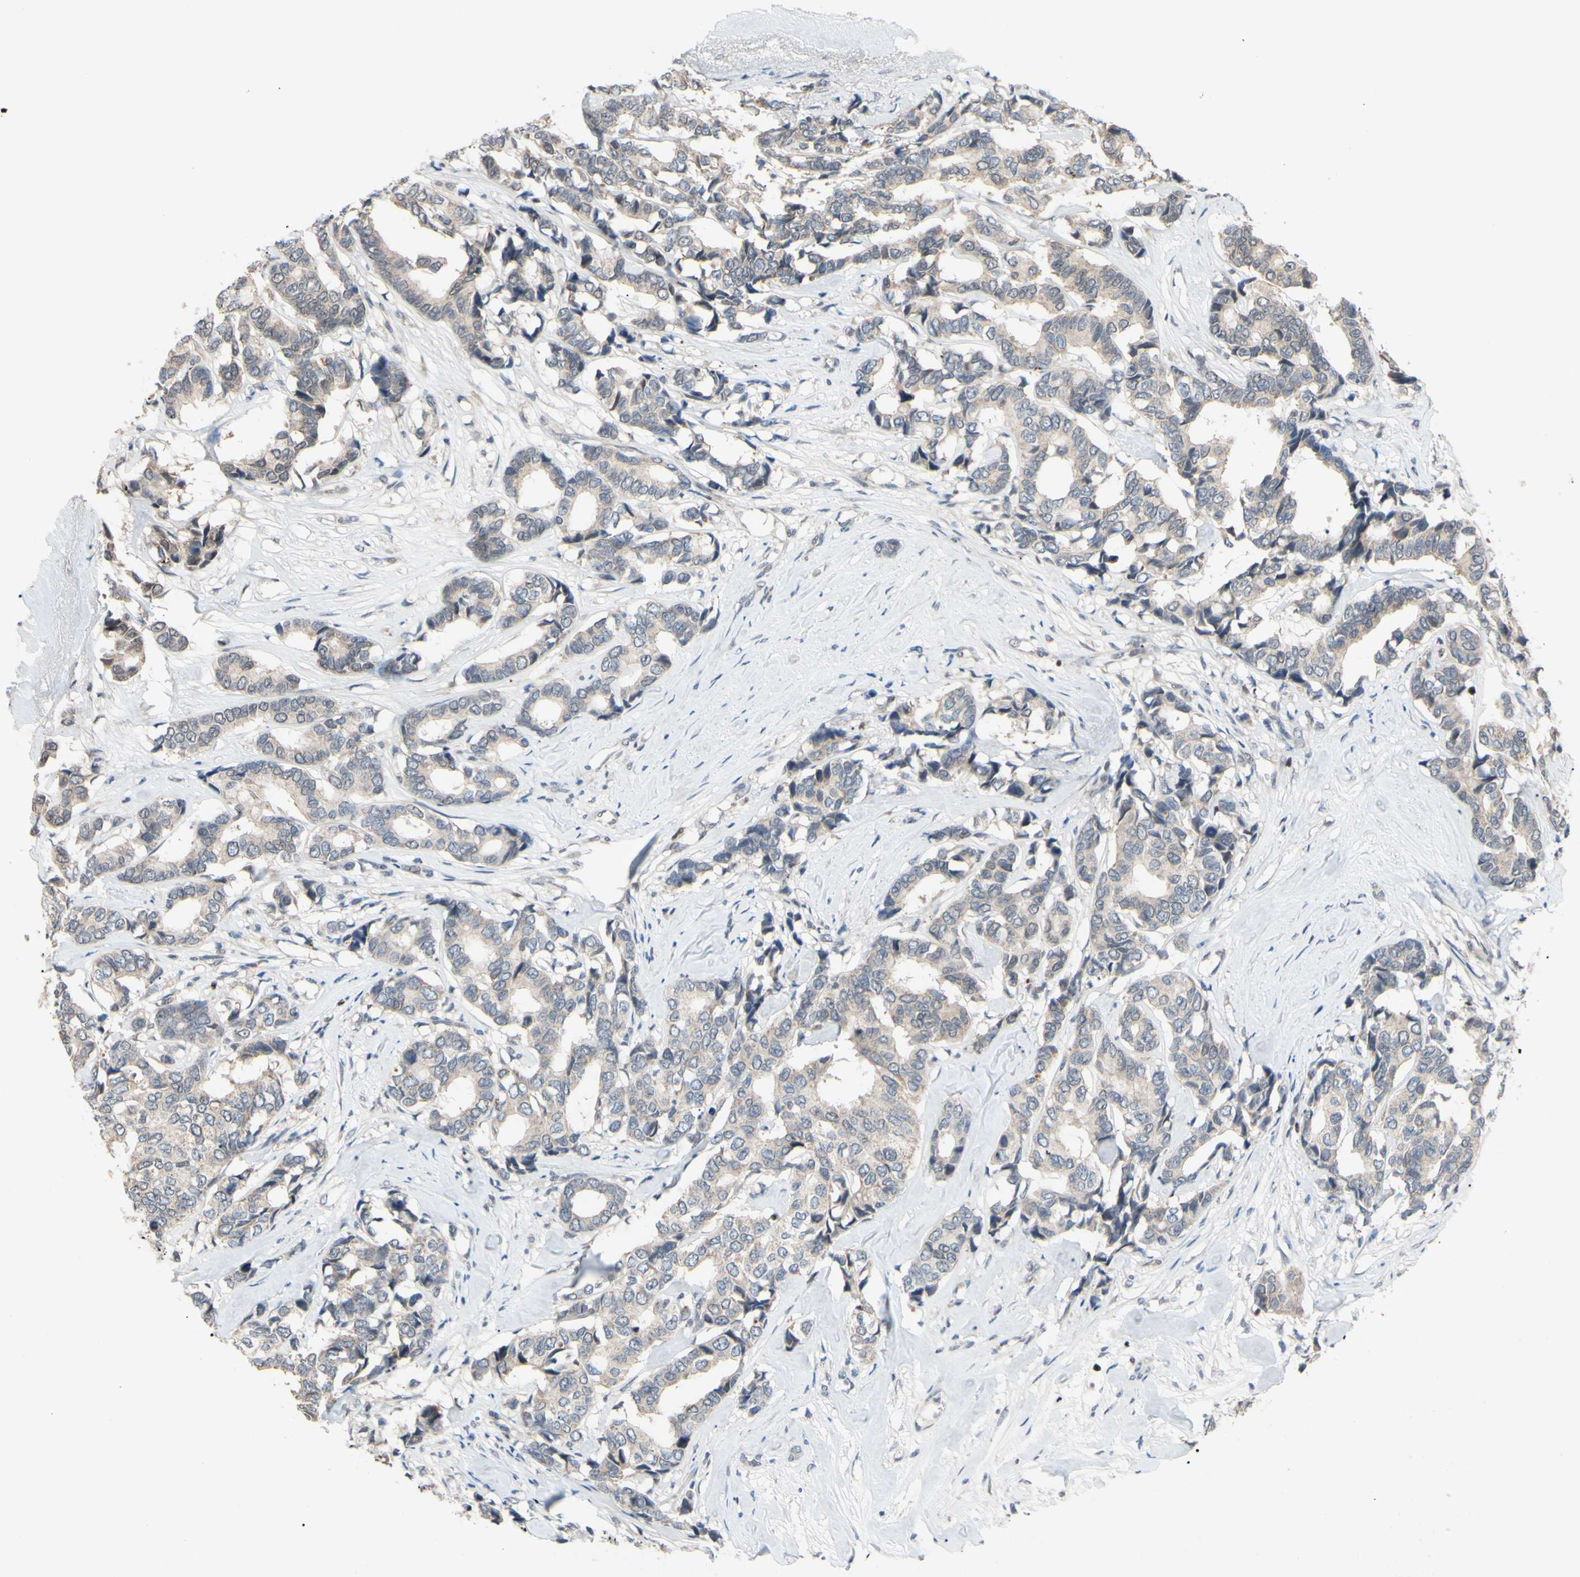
{"staining": {"intensity": "weak", "quantity": ">75%", "location": "cytoplasmic/membranous"}, "tissue": "breast cancer", "cell_type": "Tumor cells", "image_type": "cancer", "snomed": [{"axis": "morphology", "description": "Duct carcinoma"}, {"axis": "topography", "description": "Breast"}], "caption": "This photomicrograph demonstrates immunohistochemistry staining of human breast cancer, with low weak cytoplasmic/membranous expression in about >75% of tumor cells.", "gene": "SP4", "patient": {"sex": "female", "age": 87}}